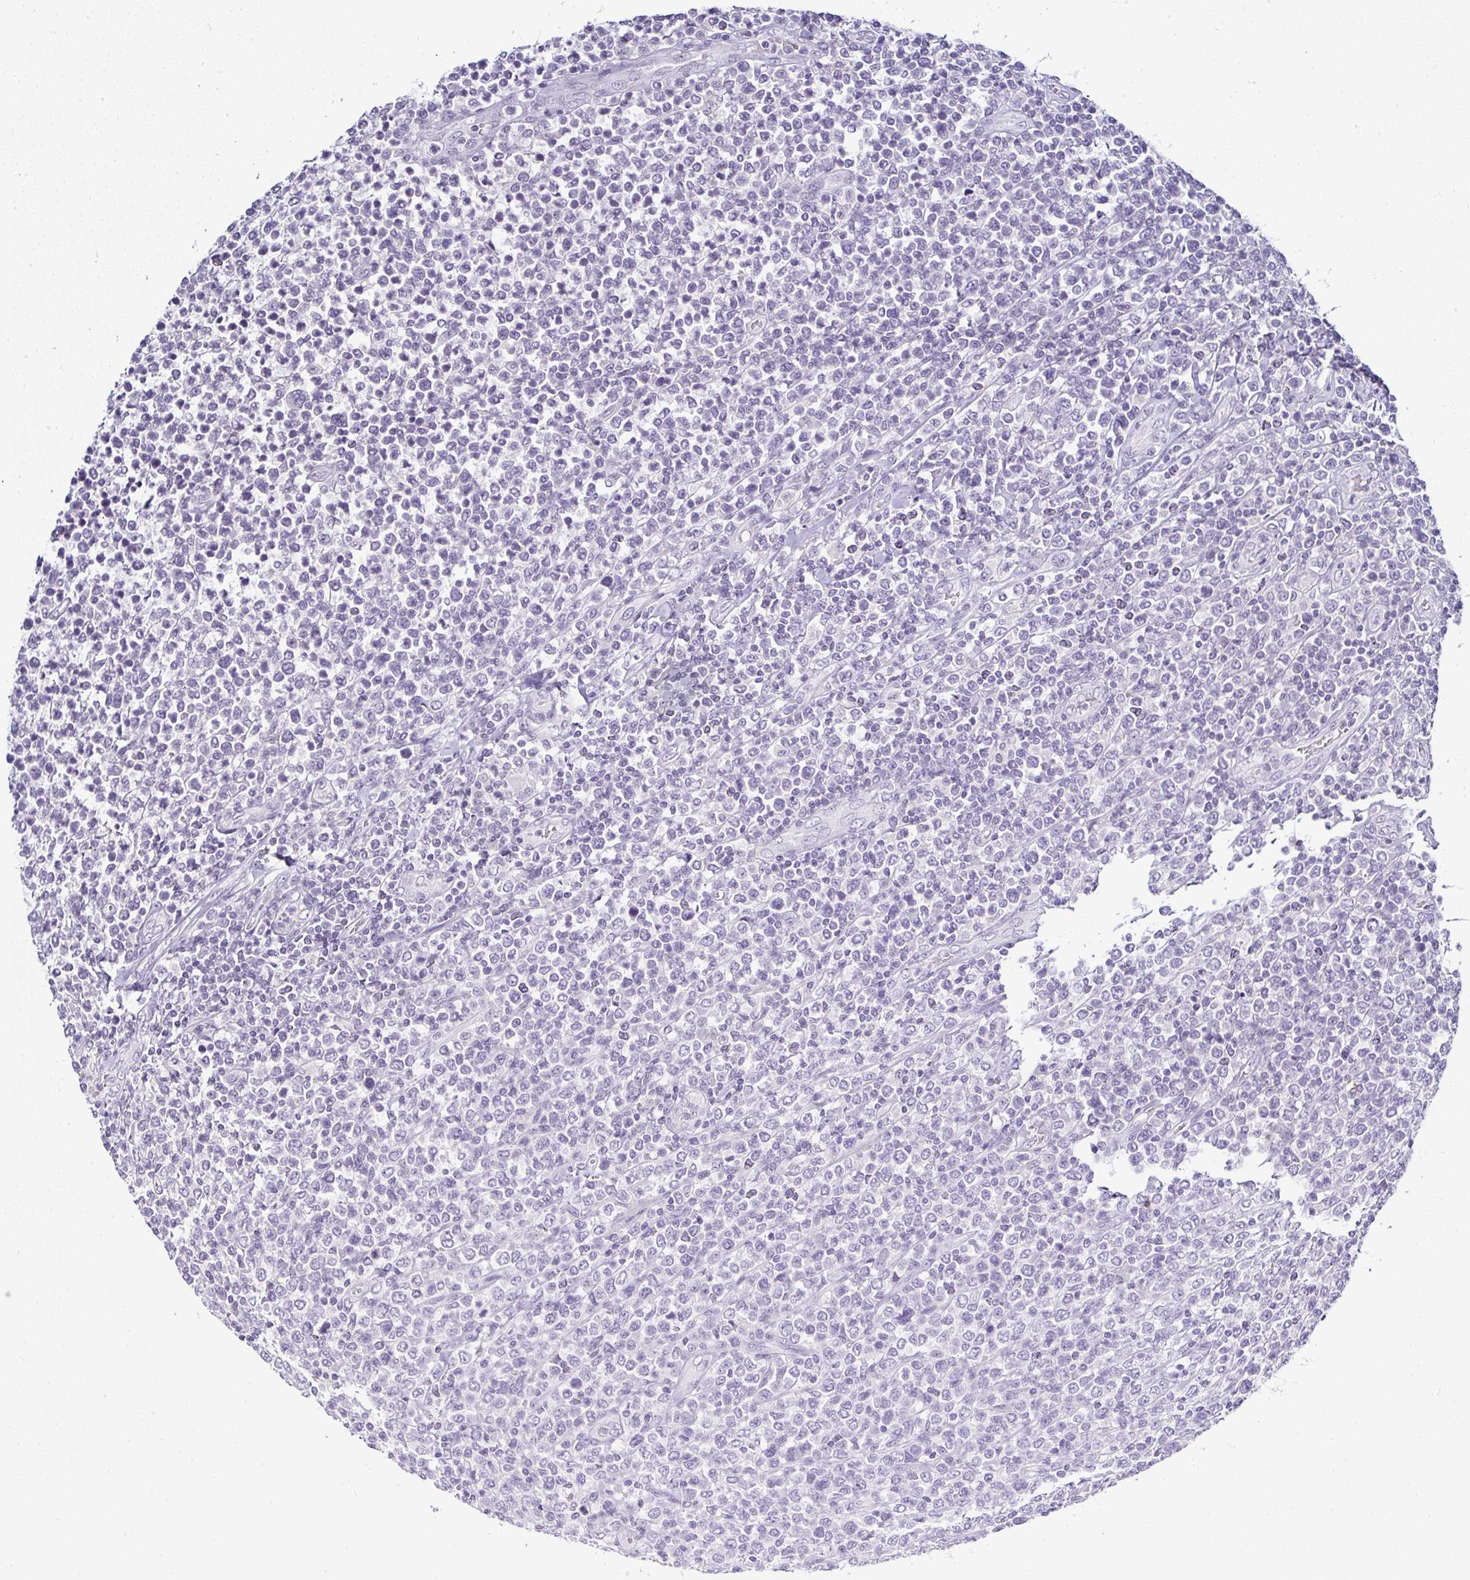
{"staining": {"intensity": "negative", "quantity": "none", "location": "none"}, "tissue": "lymphoma", "cell_type": "Tumor cells", "image_type": "cancer", "snomed": [{"axis": "morphology", "description": "Malignant lymphoma, non-Hodgkin's type, High grade"}, {"axis": "topography", "description": "Soft tissue"}], "caption": "A photomicrograph of lymphoma stained for a protein displays no brown staining in tumor cells.", "gene": "SERPINB3", "patient": {"sex": "female", "age": 56}}